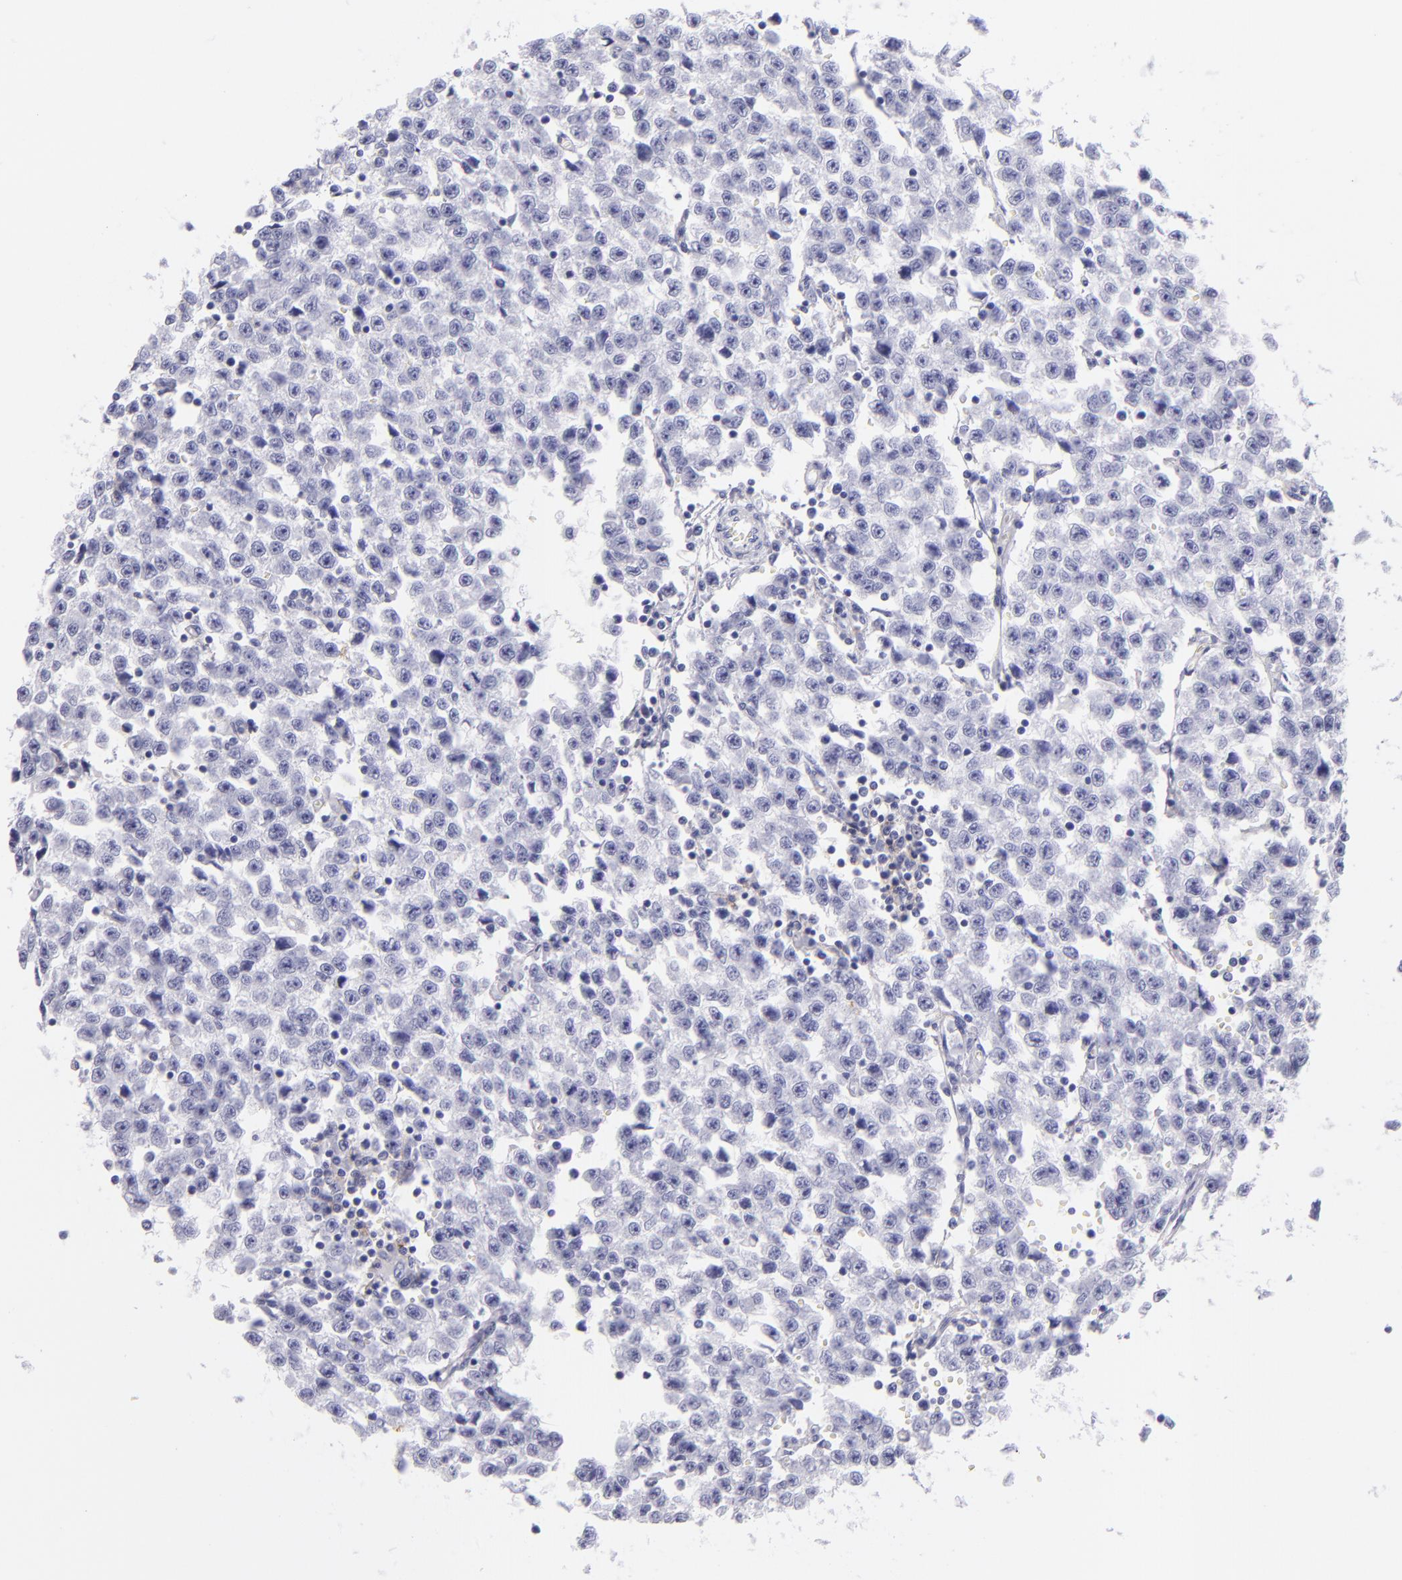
{"staining": {"intensity": "negative", "quantity": "none", "location": "none"}, "tissue": "testis cancer", "cell_type": "Tumor cells", "image_type": "cancer", "snomed": [{"axis": "morphology", "description": "Seminoma, NOS"}, {"axis": "topography", "description": "Testis"}], "caption": "This is an IHC micrograph of human testis cancer. There is no positivity in tumor cells.", "gene": "CD82", "patient": {"sex": "male", "age": 35}}